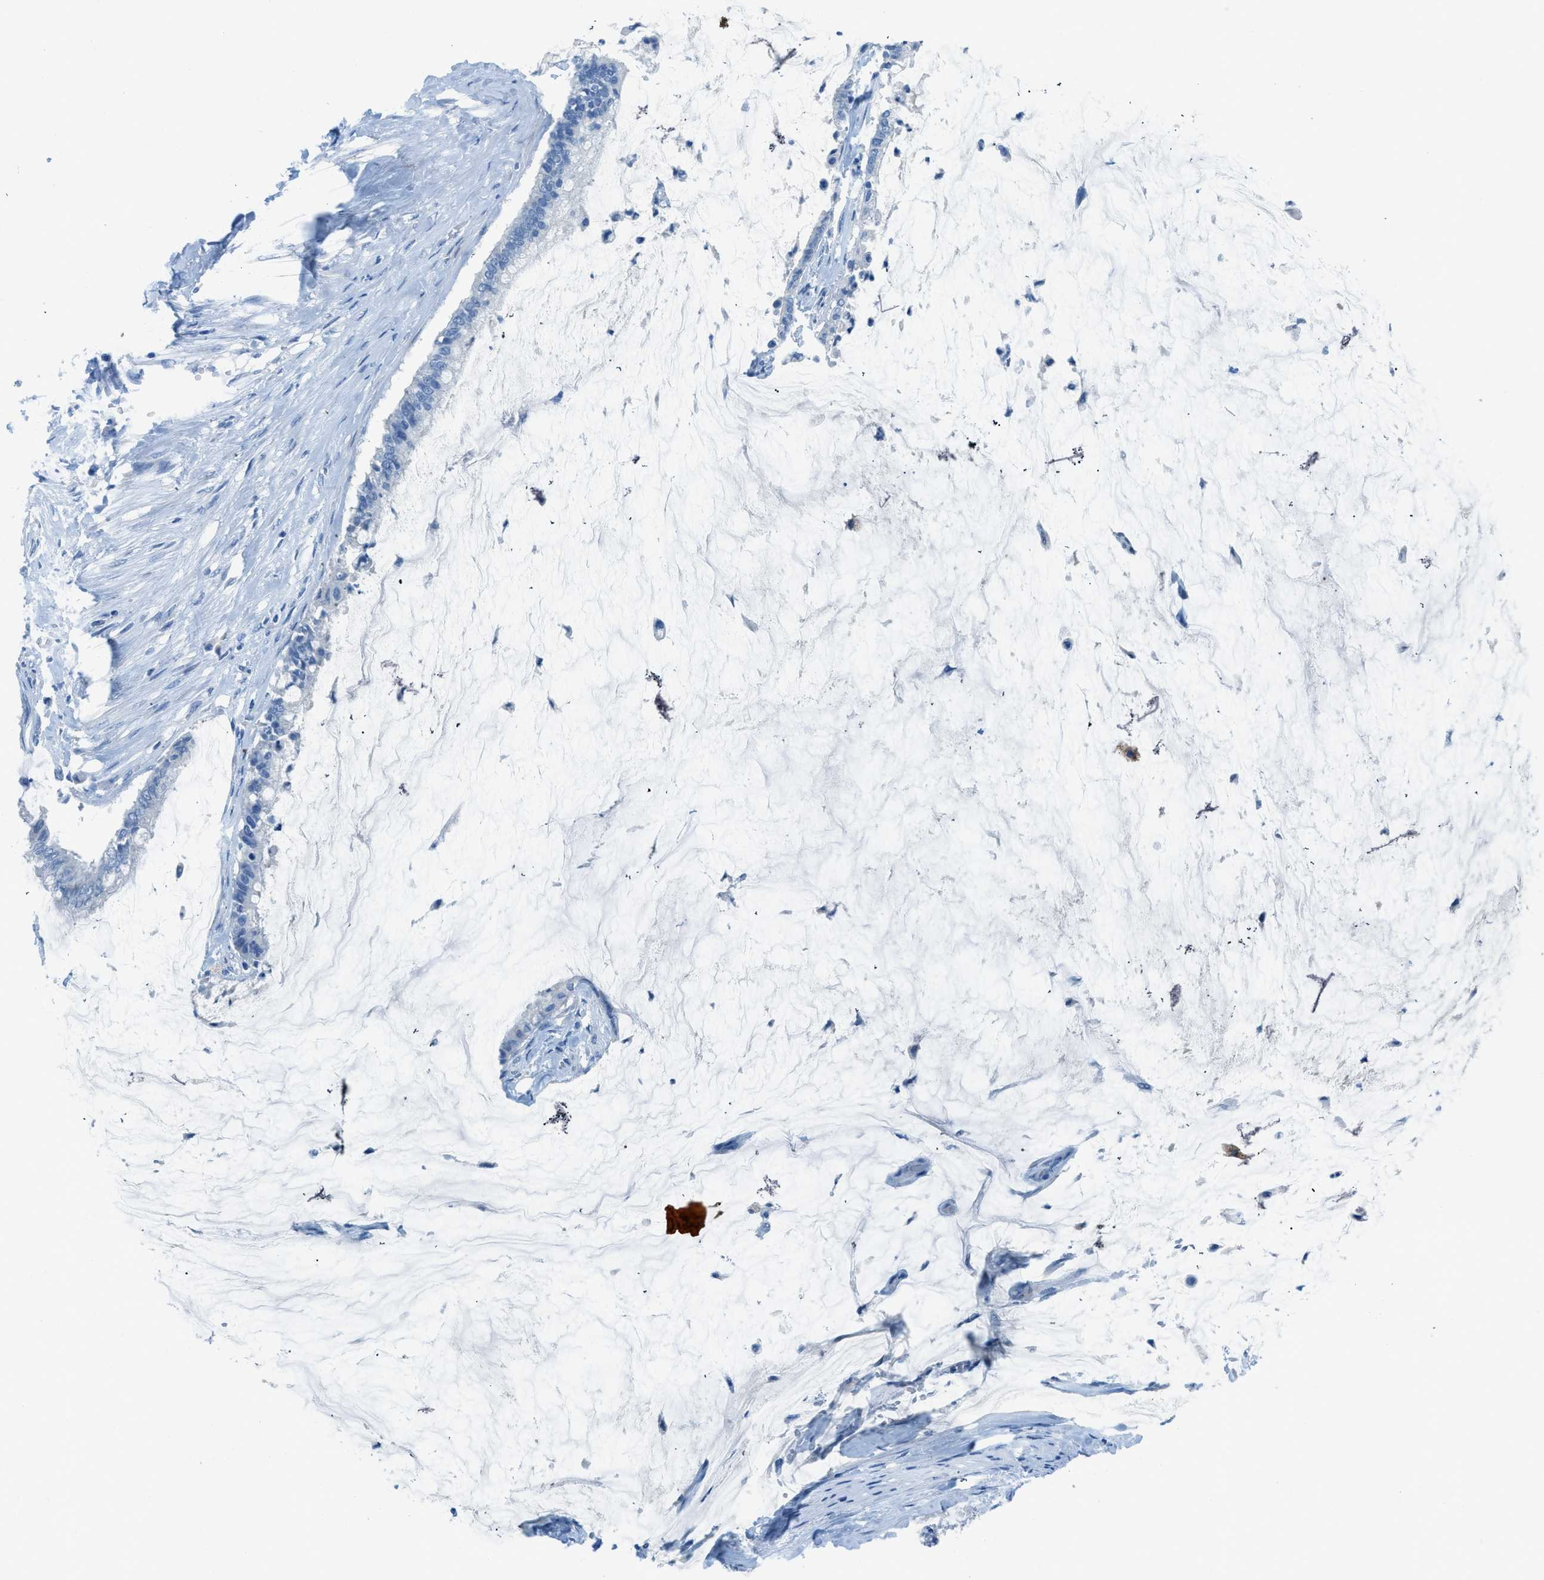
{"staining": {"intensity": "negative", "quantity": "none", "location": "none"}, "tissue": "pancreatic cancer", "cell_type": "Tumor cells", "image_type": "cancer", "snomed": [{"axis": "morphology", "description": "Adenocarcinoma, NOS"}, {"axis": "topography", "description": "Pancreas"}], "caption": "High magnification brightfield microscopy of adenocarcinoma (pancreatic) stained with DAB (3,3'-diaminobenzidine) (brown) and counterstained with hematoxylin (blue): tumor cells show no significant staining.", "gene": "ACAN", "patient": {"sex": "male", "age": 41}}